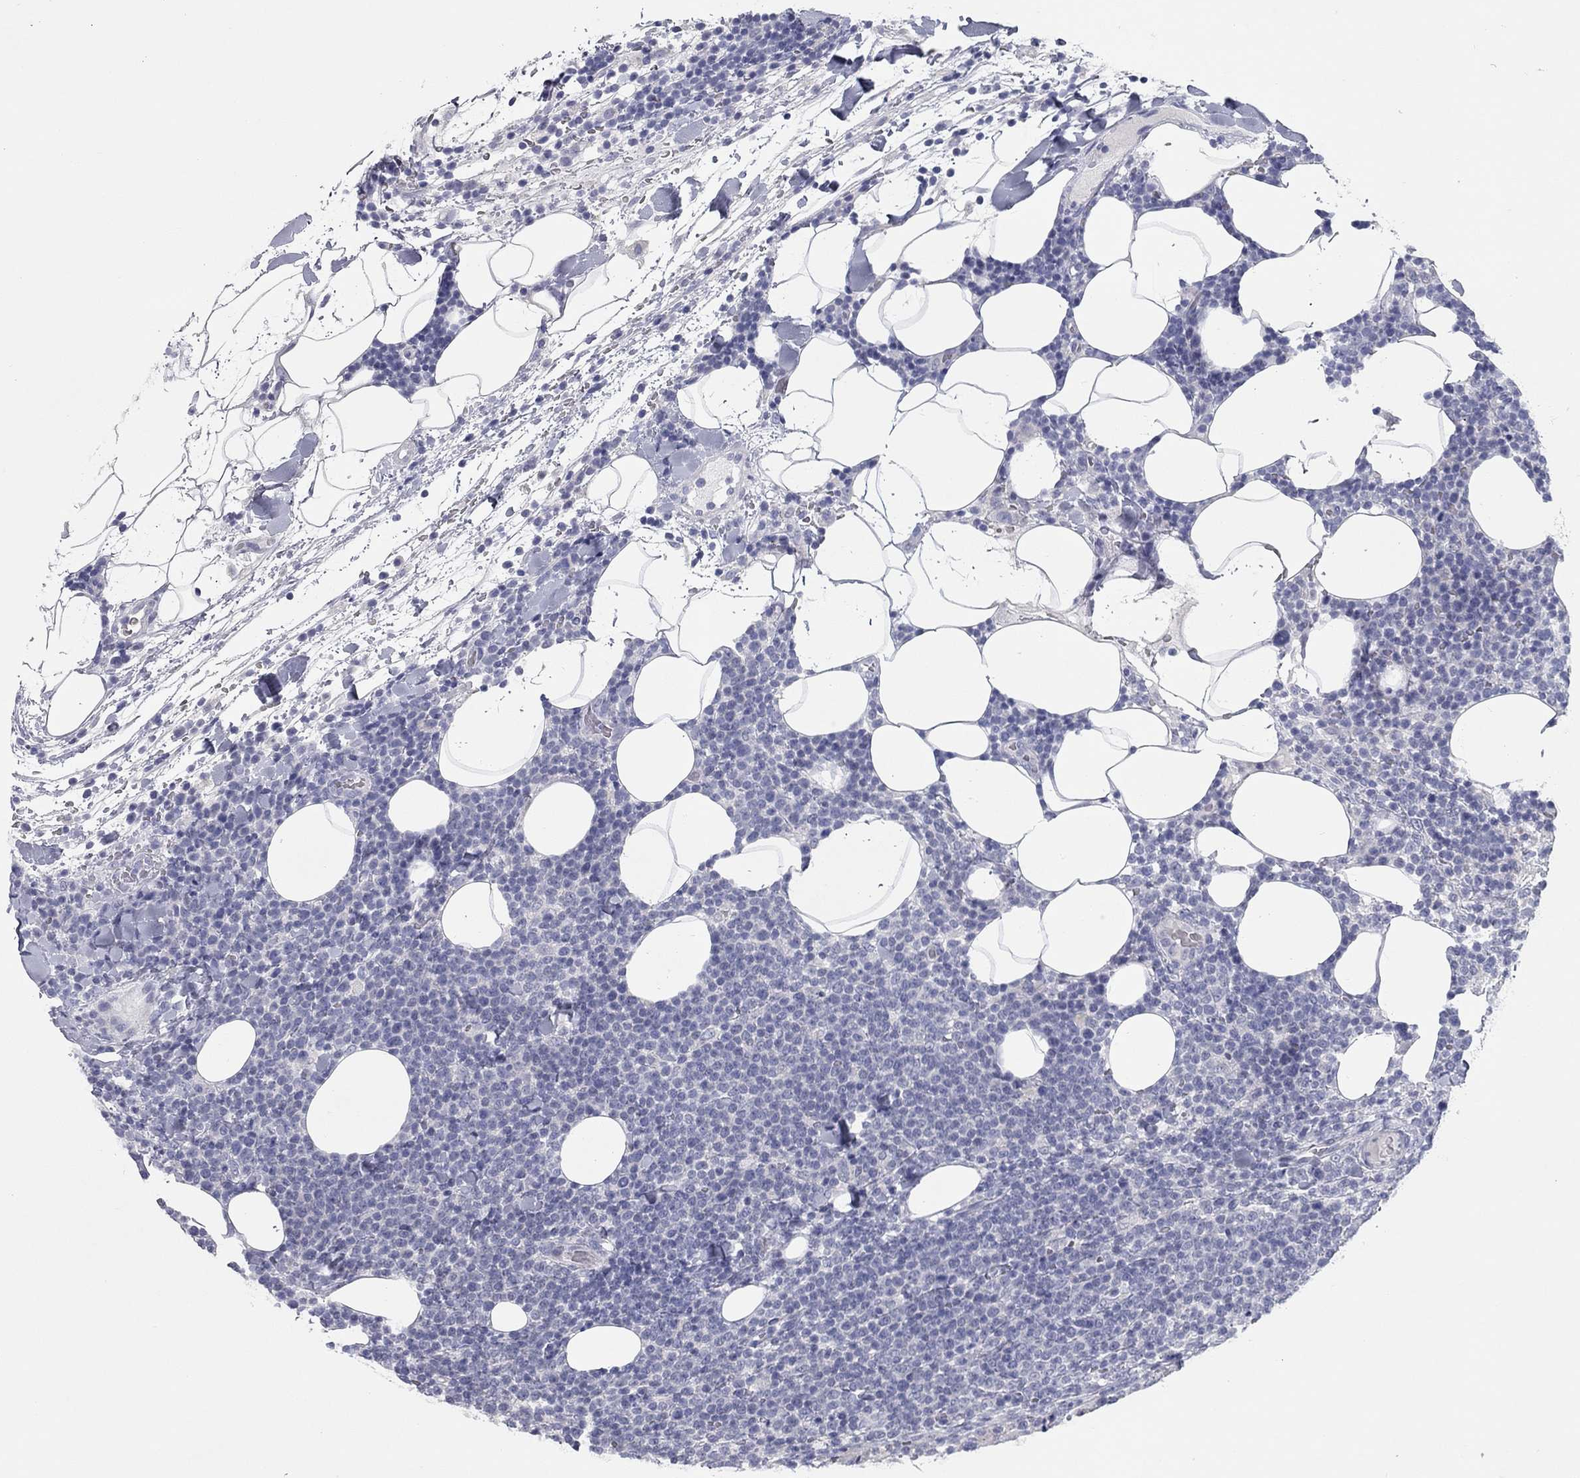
{"staining": {"intensity": "negative", "quantity": "none", "location": "none"}, "tissue": "lymphoma", "cell_type": "Tumor cells", "image_type": "cancer", "snomed": [{"axis": "morphology", "description": "Malignant lymphoma, non-Hodgkin's type, High grade"}, {"axis": "topography", "description": "Lymph node"}], "caption": "Tumor cells show no significant protein staining in lymphoma.", "gene": "KIRREL2", "patient": {"sex": "male", "age": 61}}